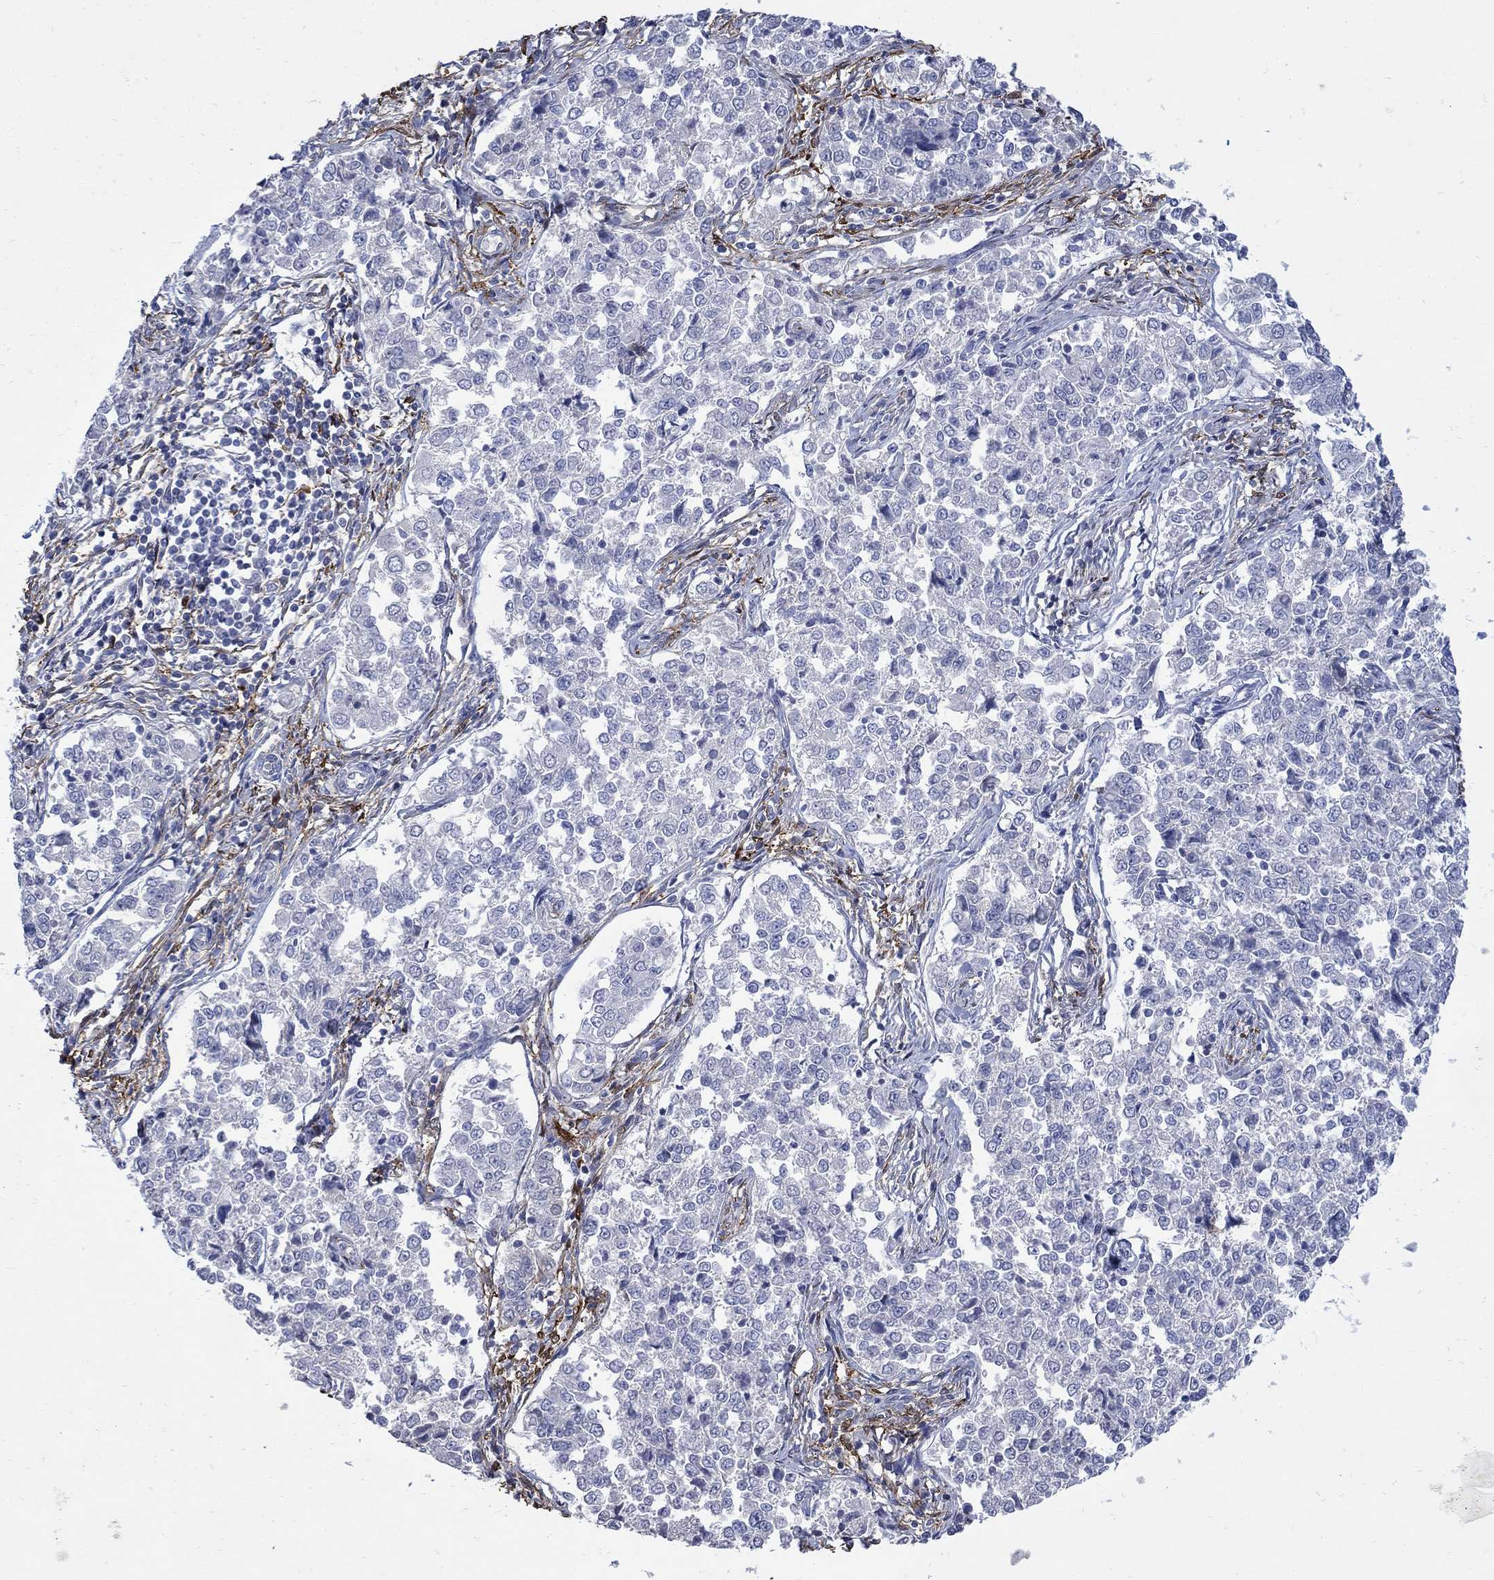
{"staining": {"intensity": "negative", "quantity": "none", "location": "none"}, "tissue": "endometrial cancer", "cell_type": "Tumor cells", "image_type": "cancer", "snomed": [{"axis": "morphology", "description": "Adenocarcinoma, NOS"}, {"axis": "topography", "description": "Endometrium"}], "caption": "High magnification brightfield microscopy of endometrial cancer (adenocarcinoma) stained with DAB (3,3'-diaminobenzidine) (brown) and counterstained with hematoxylin (blue): tumor cells show no significant staining.", "gene": "TGM2", "patient": {"sex": "female", "age": 43}}